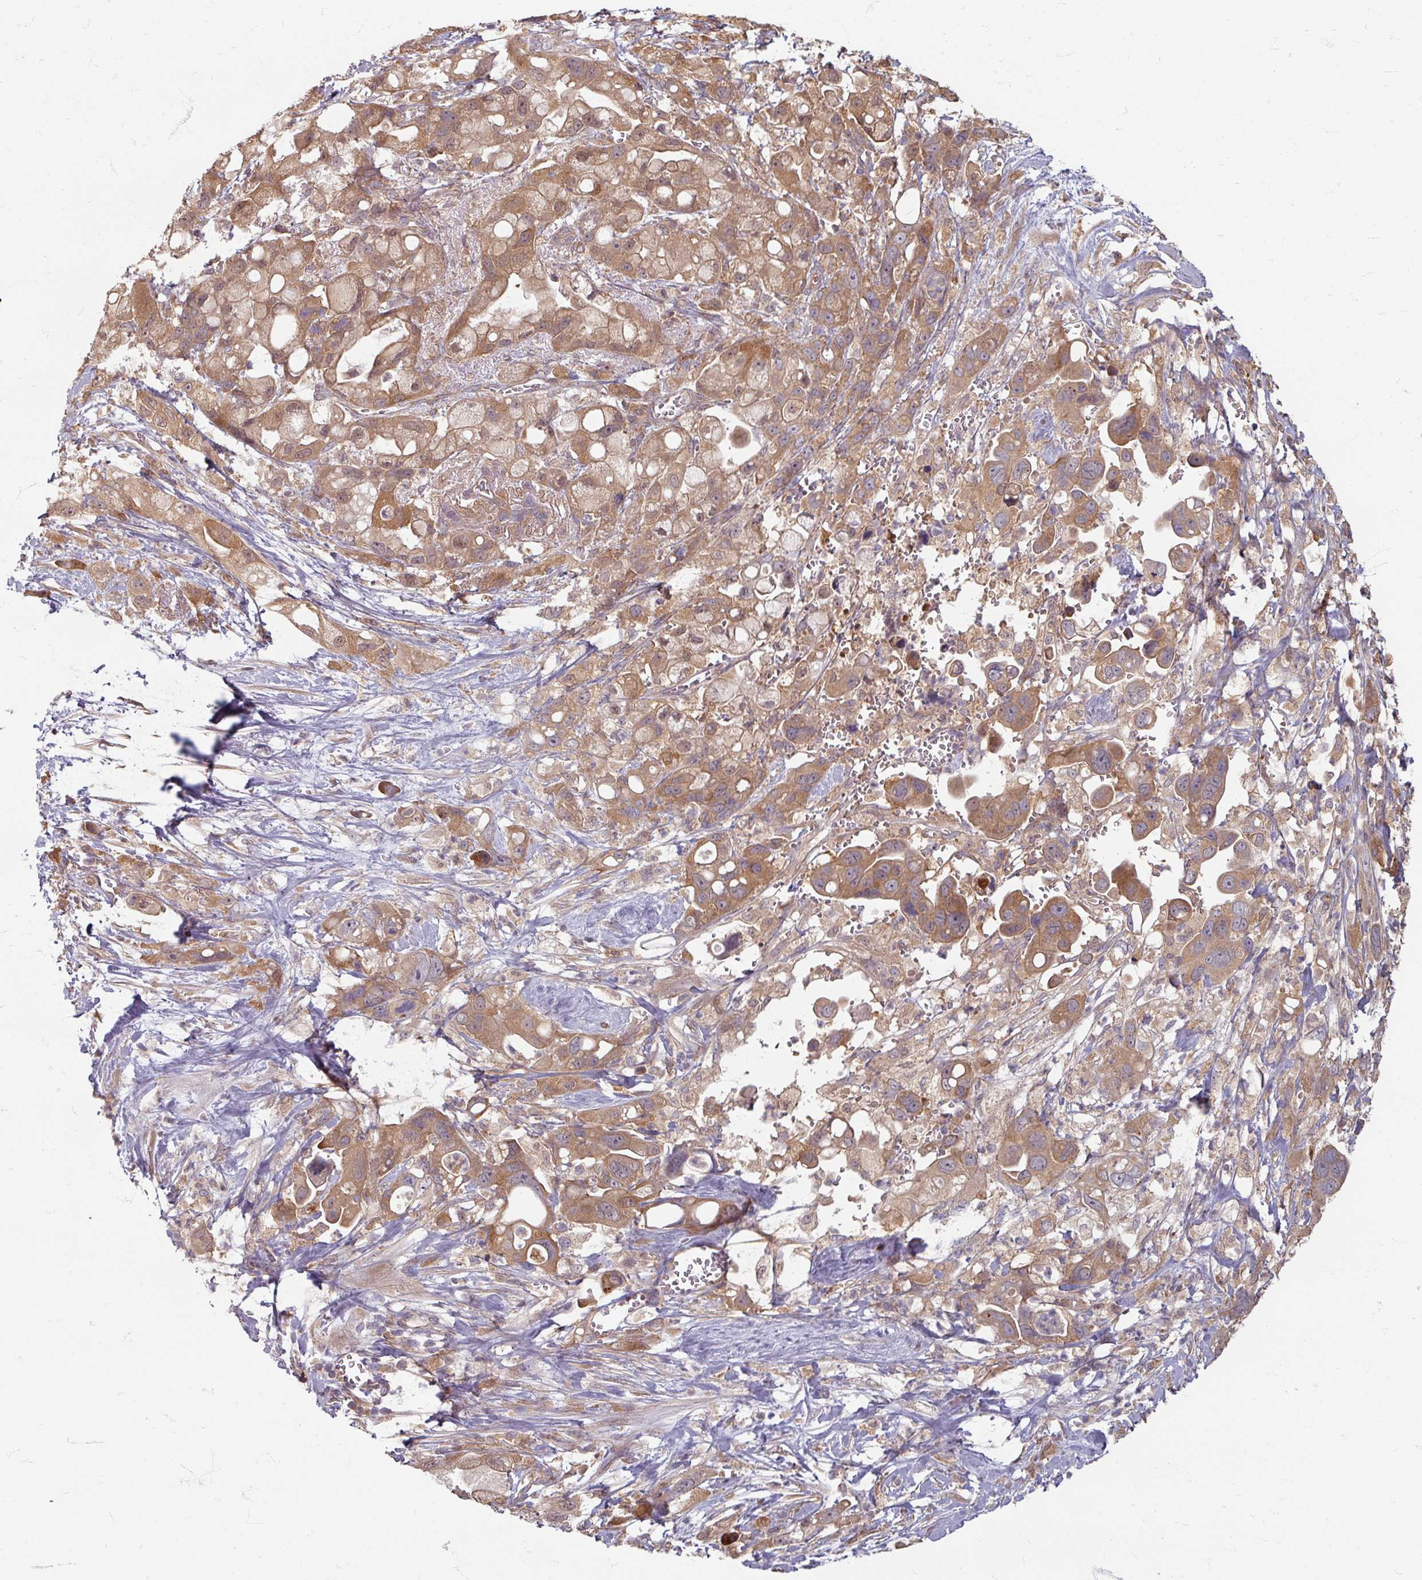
{"staining": {"intensity": "moderate", "quantity": ">75%", "location": "cytoplasmic/membranous"}, "tissue": "pancreatic cancer", "cell_type": "Tumor cells", "image_type": "cancer", "snomed": [{"axis": "morphology", "description": "Adenocarcinoma, NOS"}, {"axis": "topography", "description": "Pancreas"}], "caption": "IHC of adenocarcinoma (pancreatic) displays medium levels of moderate cytoplasmic/membranous staining in approximately >75% of tumor cells. Using DAB (brown) and hematoxylin (blue) stains, captured at high magnification using brightfield microscopy.", "gene": "STAM", "patient": {"sex": "male", "age": 68}}